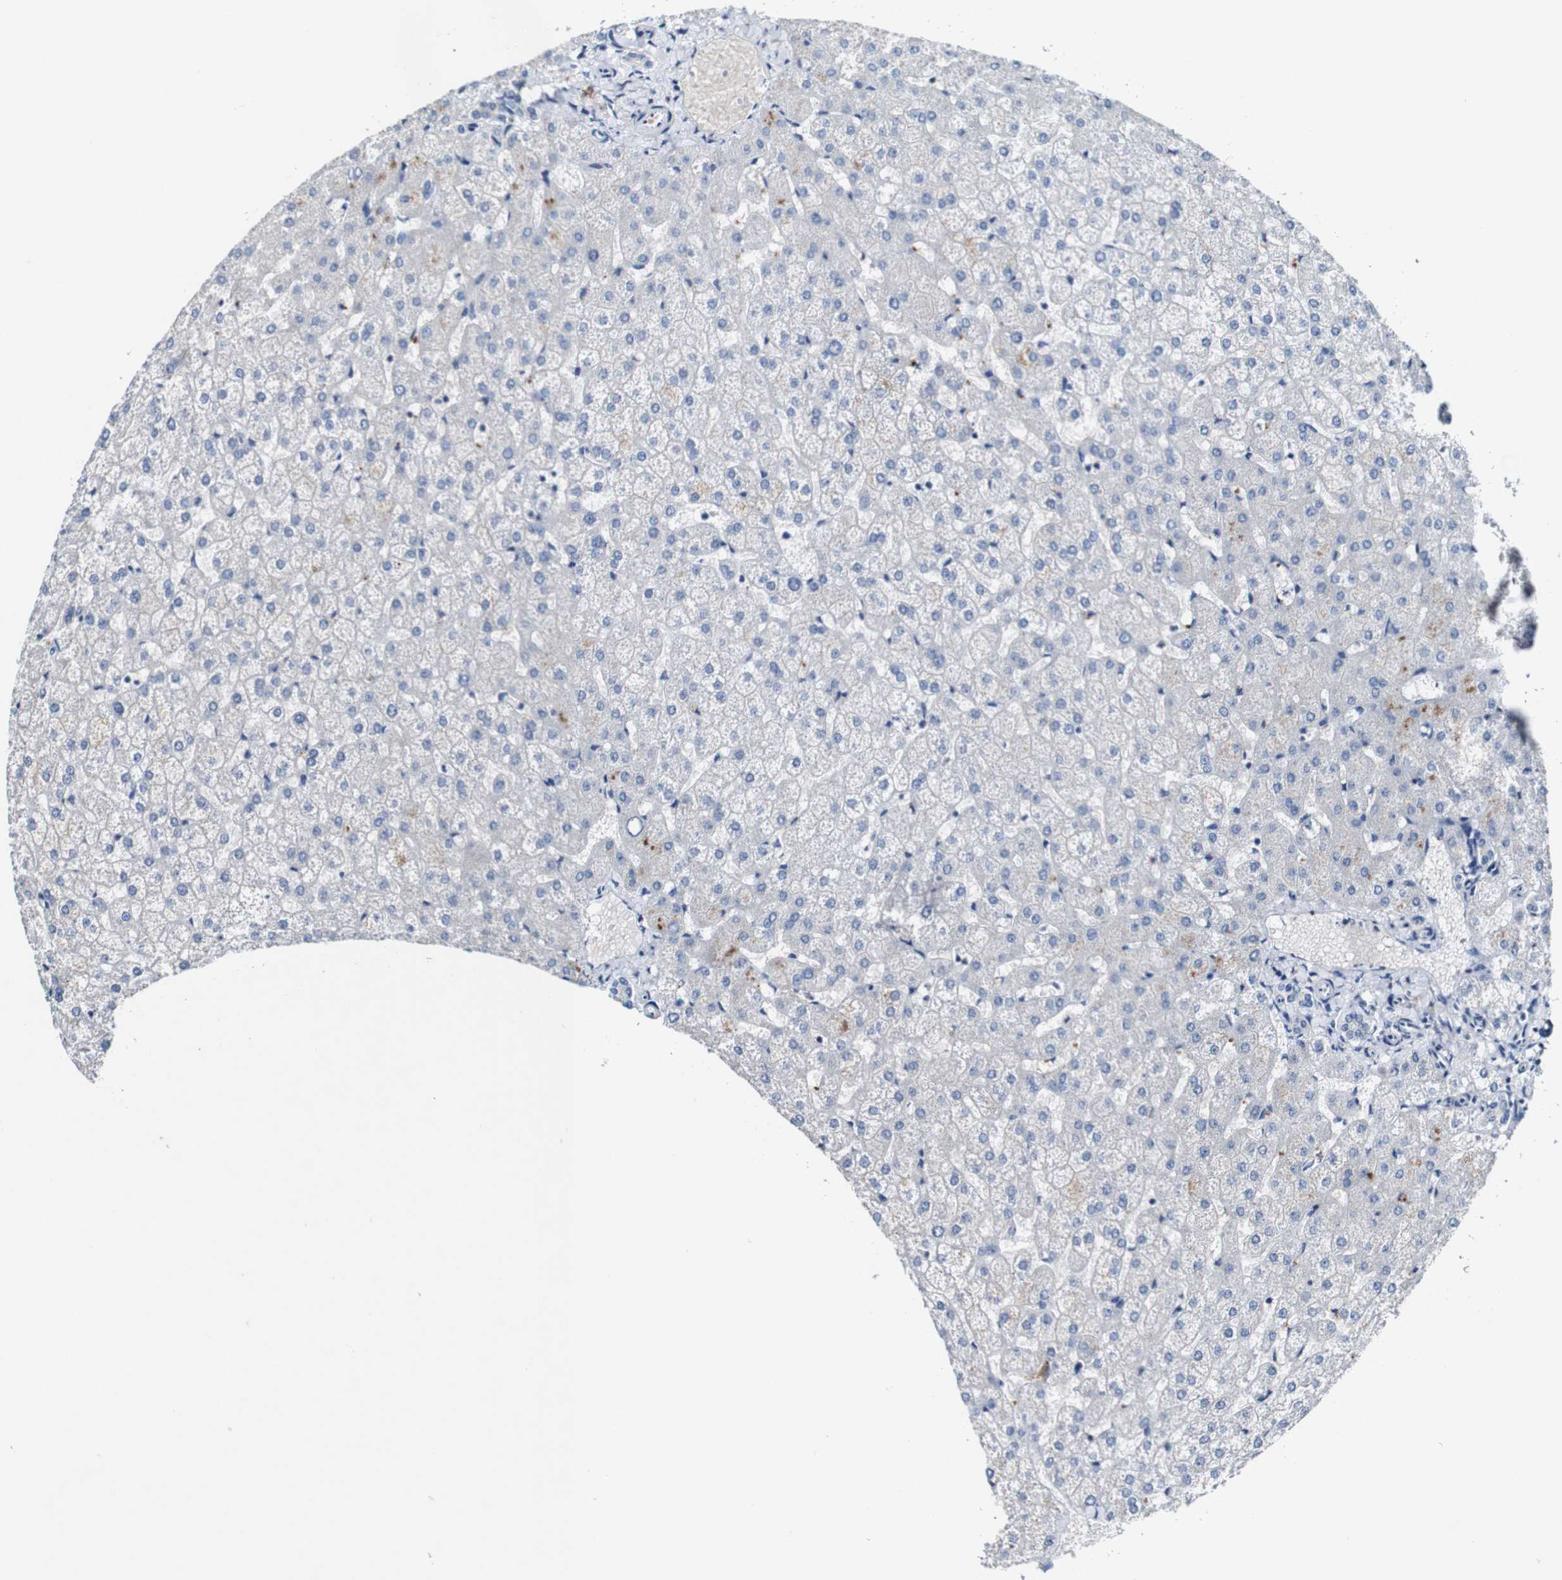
{"staining": {"intensity": "negative", "quantity": "none", "location": "none"}, "tissue": "liver", "cell_type": "Cholangiocytes", "image_type": "normal", "snomed": [{"axis": "morphology", "description": "Normal tissue, NOS"}, {"axis": "topography", "description": "Liver"}], "caption": "Immunohistochemistry (IHC) image of benign liver: liver stained with DAB demonstrates no significant protein expression in cholangiocytes.", "gene": "GRAMD1A", "patient": {"sex": "female", "age": 32}}